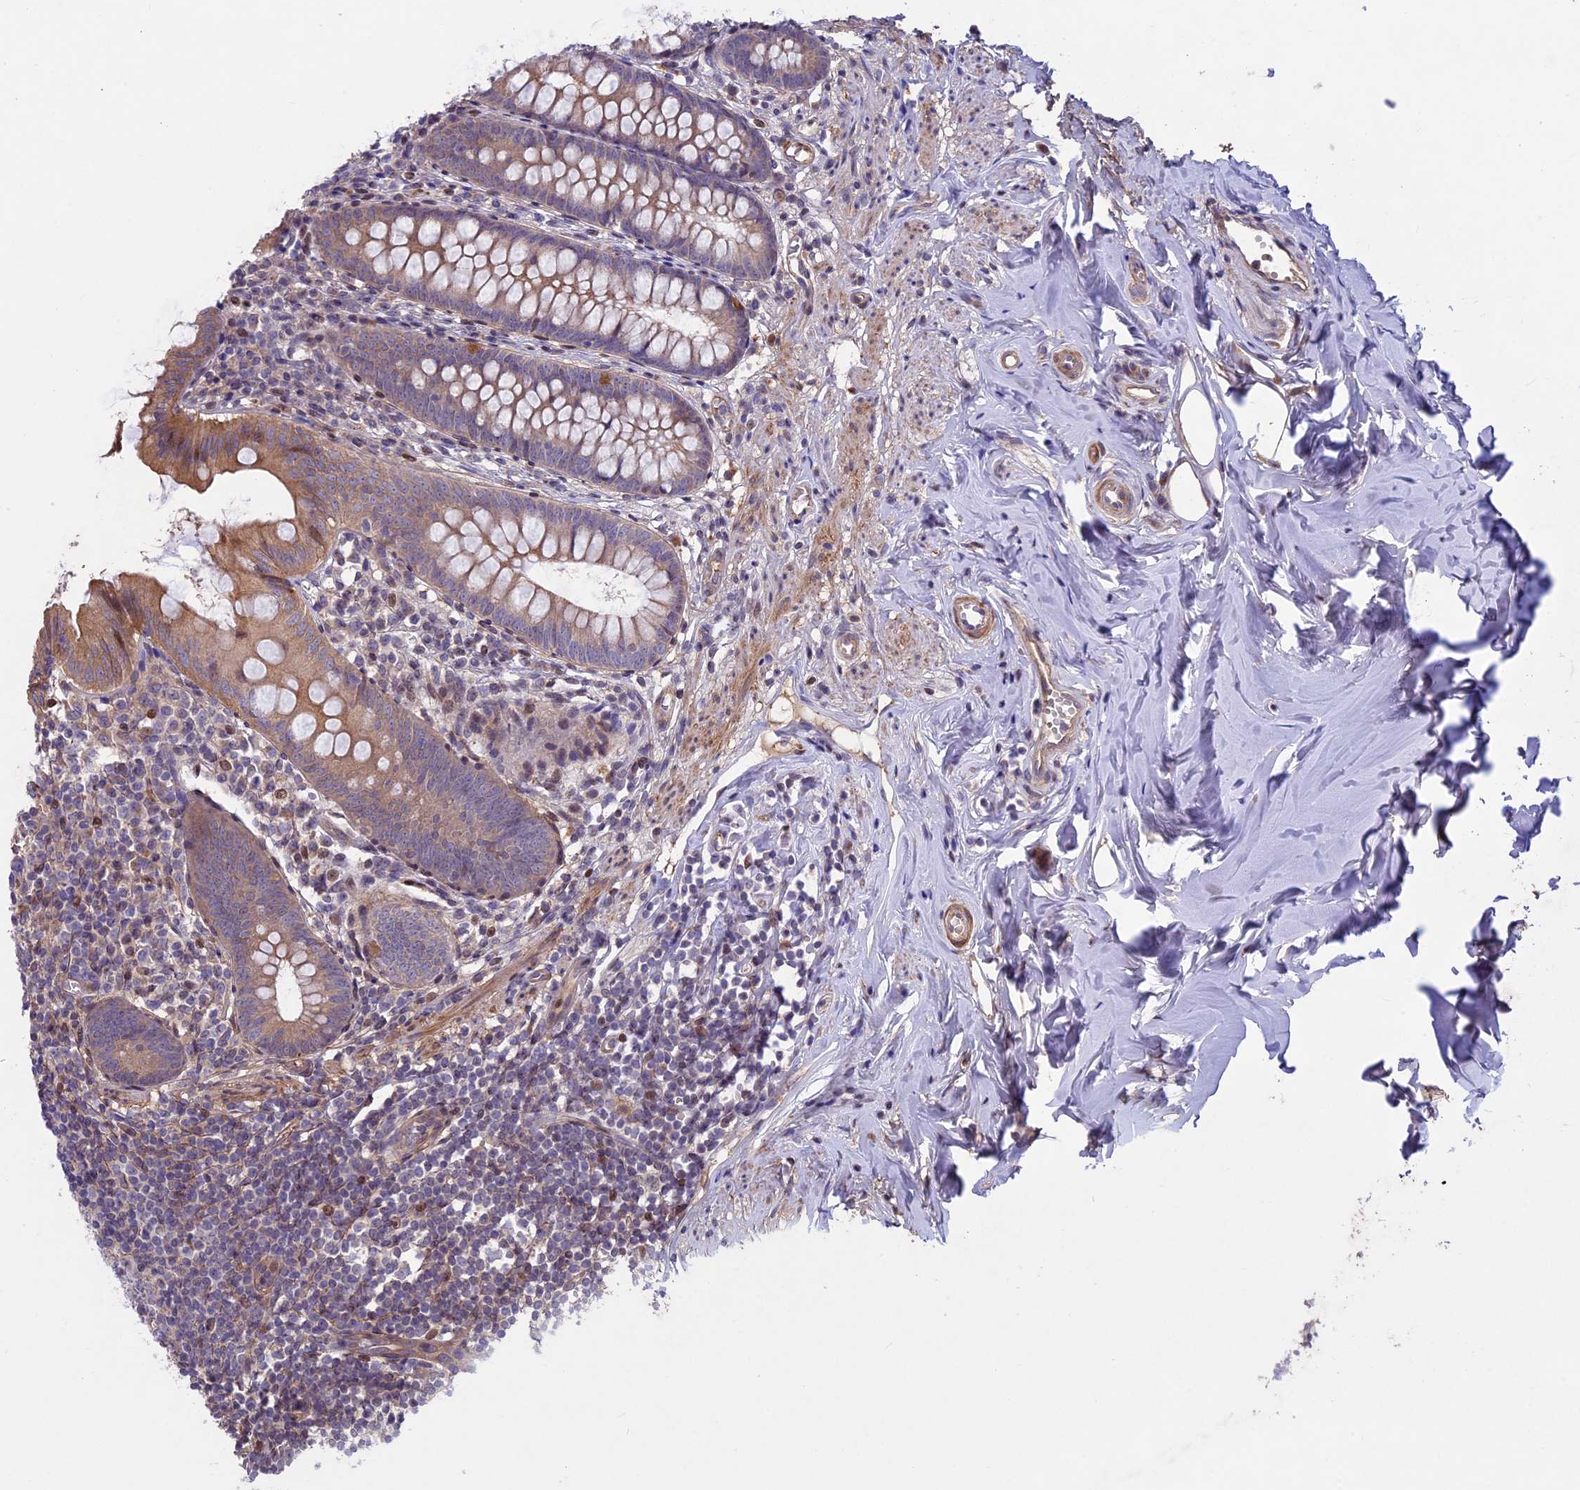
{"staining": {"intensity": "moderate", "quantity": "25%-75%", "location": "cytoplasmic/membranous"}, "tissue": "appendix", "cell_type": "Glandular cells", "image_type": "normal", "snomed": [{"axis": "morphology", "description": "Normal tissue, NOS"}, {"axis": "topography", "description": "Appendix"}], "caption": "This micrograph displays immunohistochemistry (IHC) staining of benign appendix, with medium moderate cytoplasmic/membranous expression in approximately 25%-75% of glandular cells.", "gene": "MAN2C1", "patient": {"sex": "female", "age": 51}}